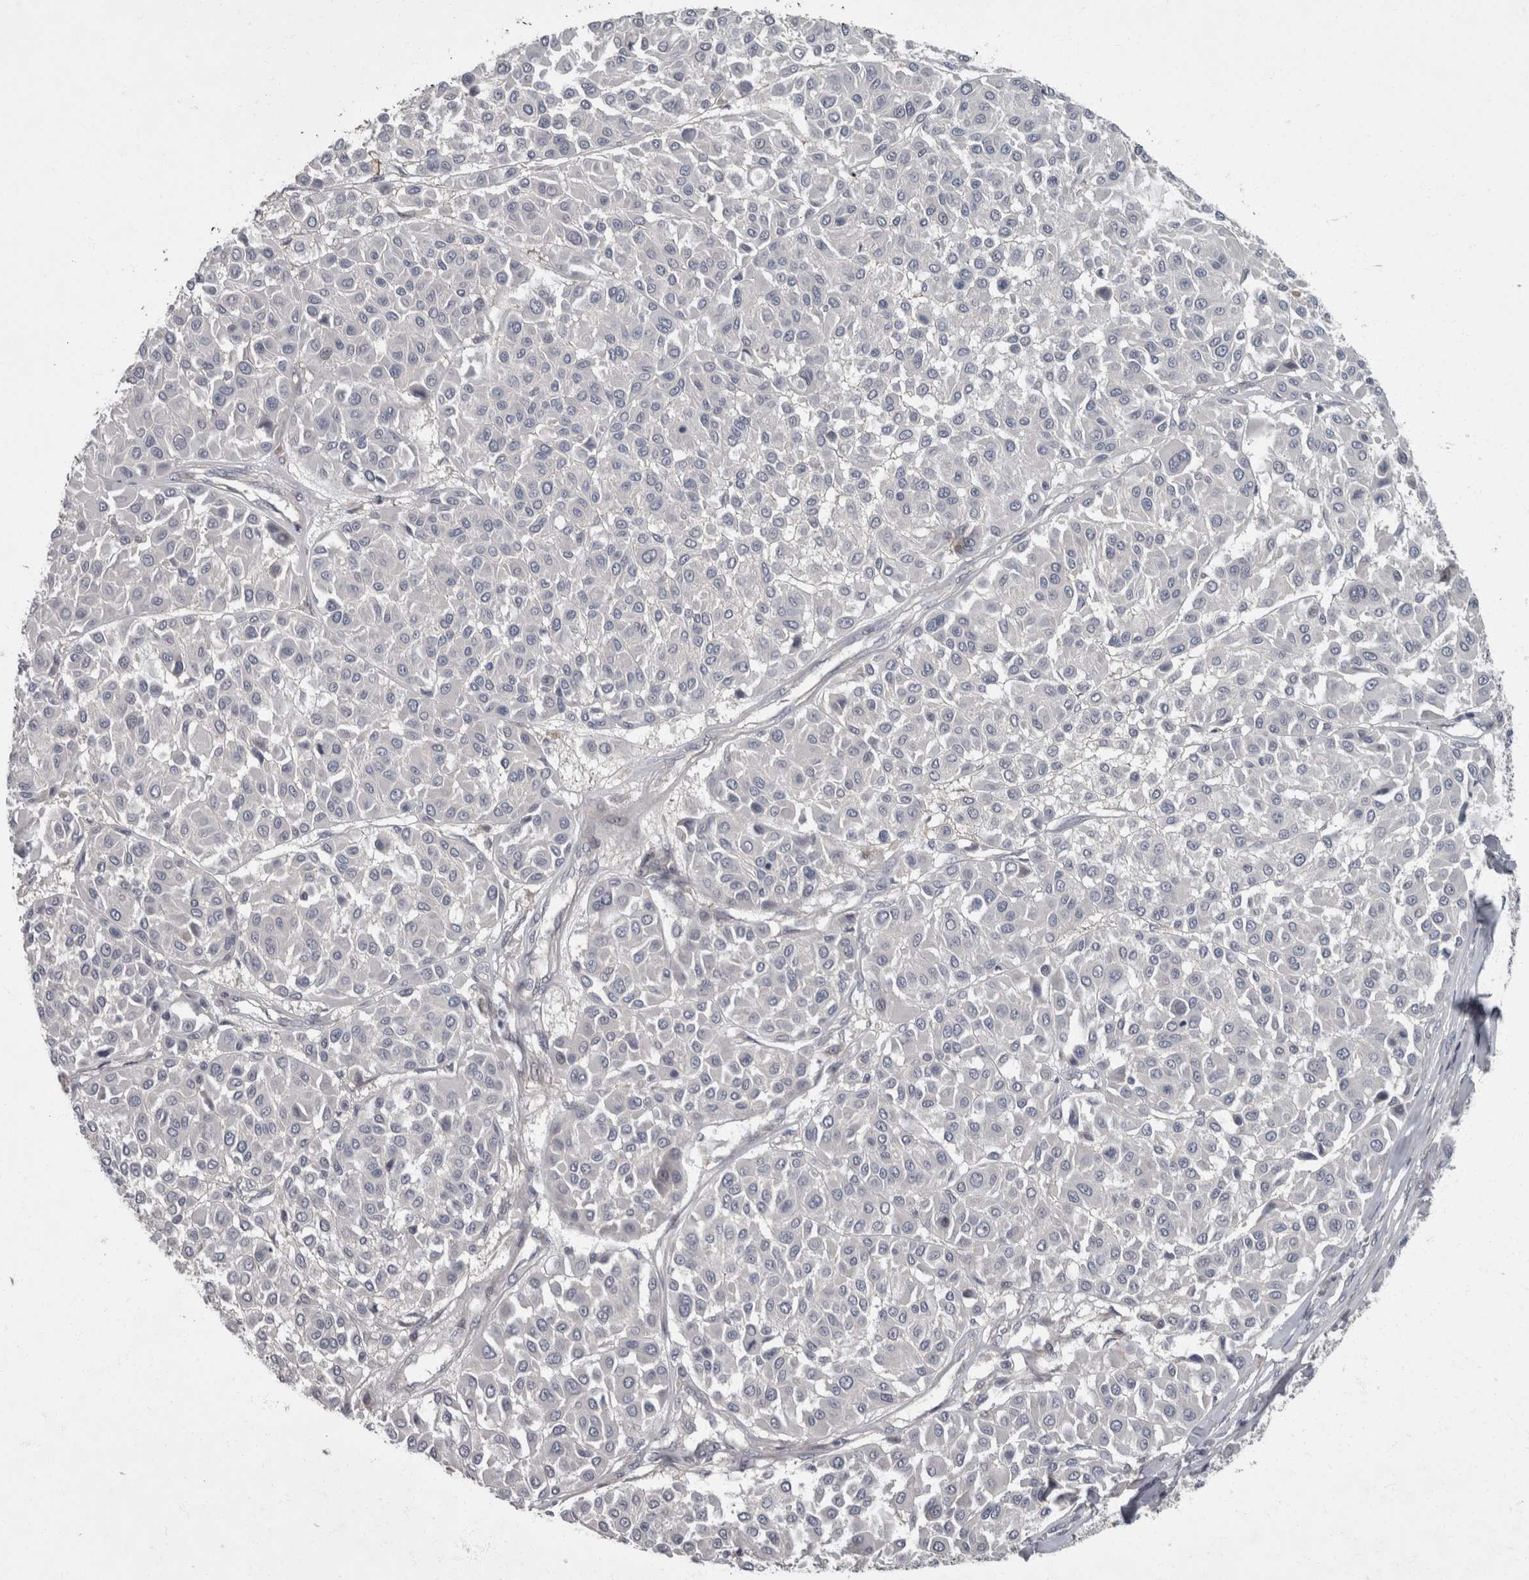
{"staining": {"intensity": "negative", "quantity": "none", "location": "none"}, "tissue": "melanoma", "cell_type": "Tumor cells", "image_type": "cancer", "snomed": [{"axis": "morphology", "description": "Malignant melanoma, Metastatic site"}, {"axis": "topography", "description": "Soft tissue"}], "caption": "An image of melanoma stained for a protein shows no brown staining in tumor cells.", "gene": "CDC42BPG", "patient": {"sex": "male", "age": 41}}